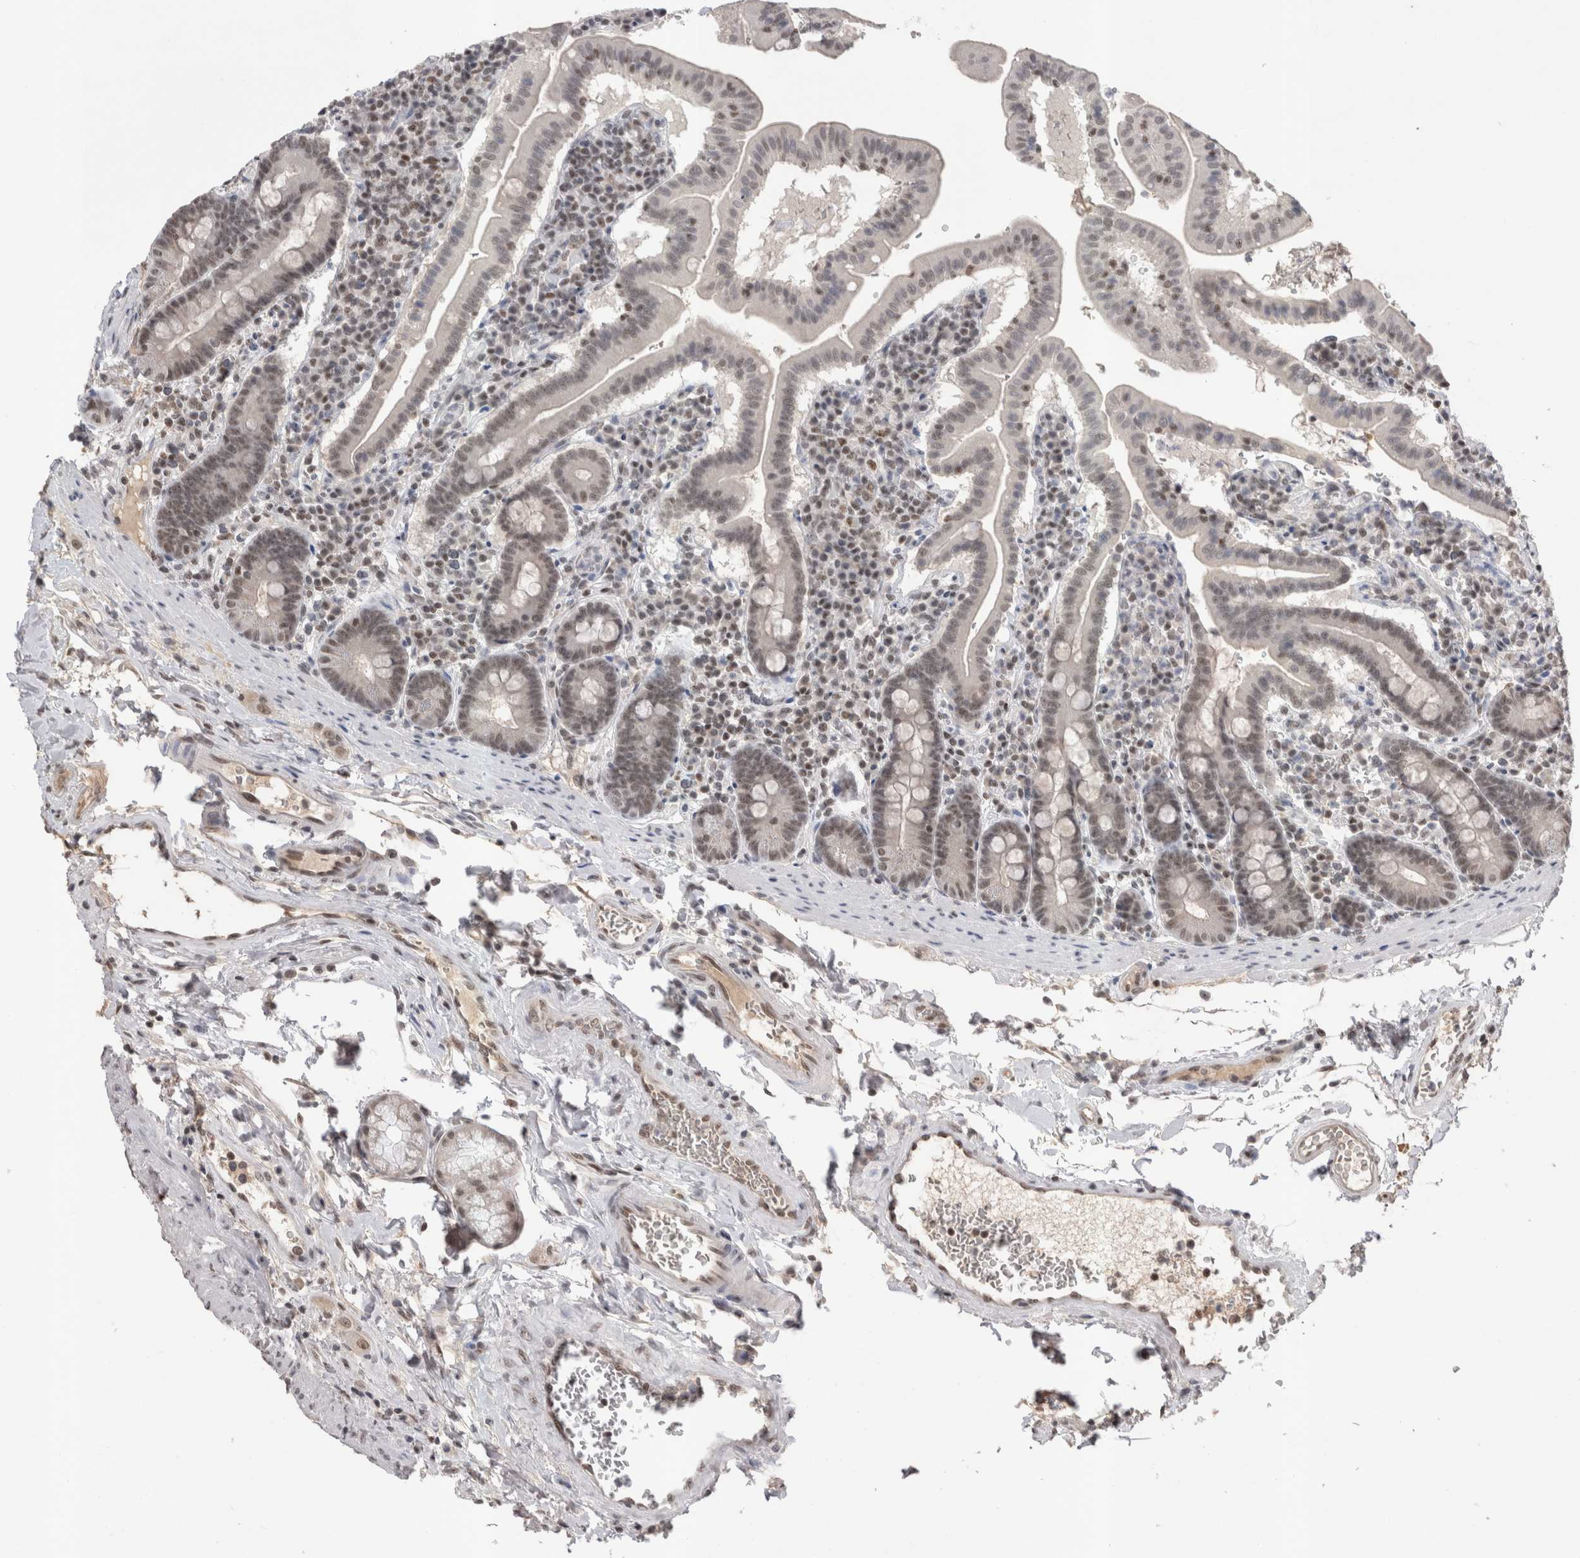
{"staining": {"intensity": "weak", "quantity": "25%-75%", "location": "nuclear"}, "tissue": "duodenum", "cell_type": "Glandular cells", "image_type": "normal", "snomed": [{"axis": "morphology", "description": "Normal tissue, NOS"}, {"axis": "morphology", "description": "Adenocarcinoma, NOS"}, {"axis": "topography", "description": "Pancreas"}, {"axis": "topography", "description": "Duodenum"}], "caption": "Protein expression analysis of unremarkable duodenum reveals weak nuclear staining in approximately 25%-75% of glandular cells. The protein of interest is shown in brown color, while the nuclei are stained blue.", "gene": "DAXX", "patient": {"sex": "male", "age": 50}}